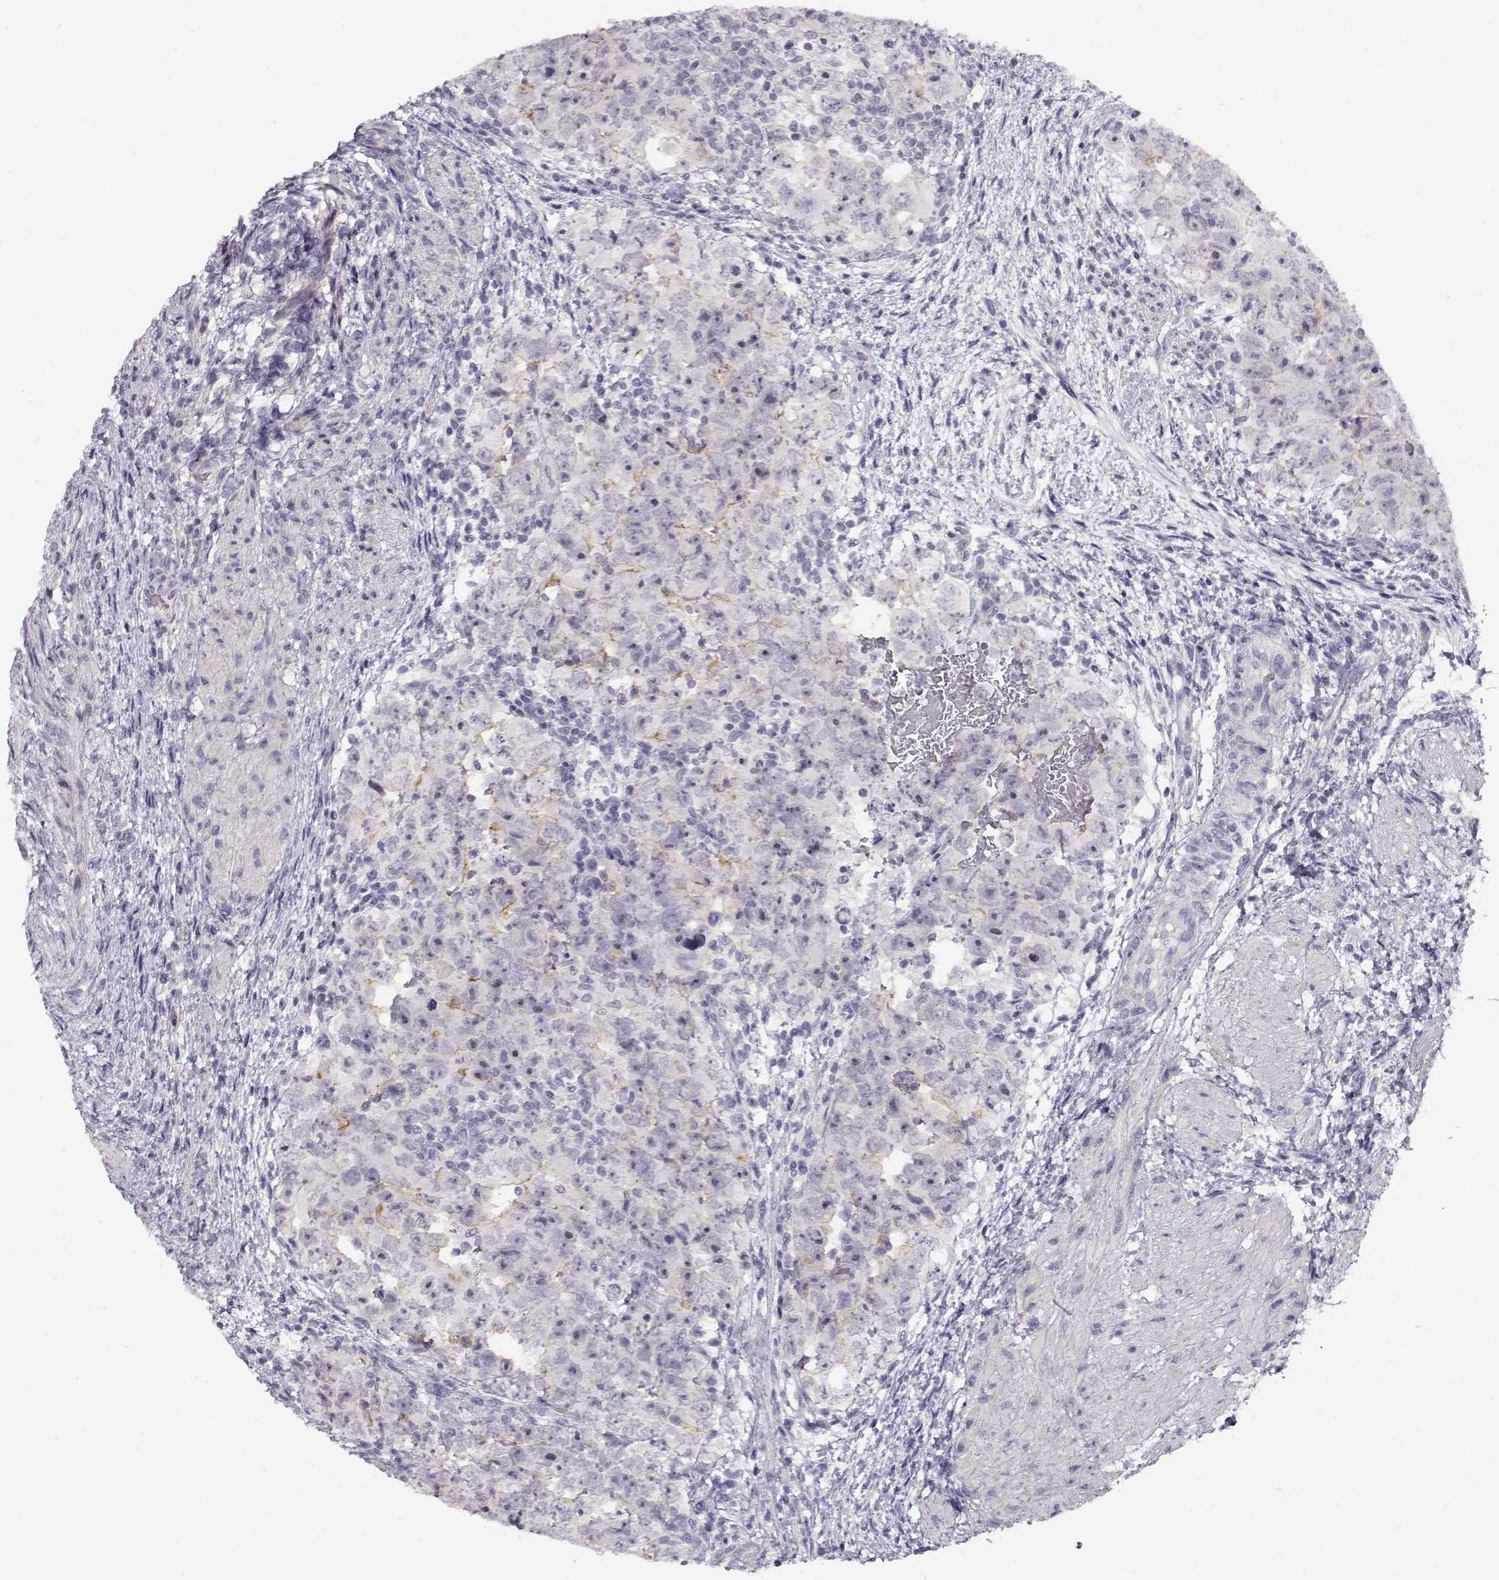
{"staining": {"intensity": "weak", "quantity": "<25%", "location": "cytoplasmic/membranous"}, "tissue": "testis cancer", "cell_type": "Tumor cells", "image_type": "cancer", "snomed": [{"axis": "morphology", "description": "Normal tissue, NOS"}, {"axis": "morphology", "description": "Carcinoma, Embryonal, NOS"}, {"axis": "topography", "description": "Testis"}, {"axis": "topography", "description": "Epididymis"}], "caption": "IHC of human testis embryonal carcinoma displays no positivity in tumor cells. (DAB immunohistochemistry (IHC) visualized using brightfield microscopy, high magnification).", "gene": "CRX", "patient": {"sex": "male", "age": 24}}